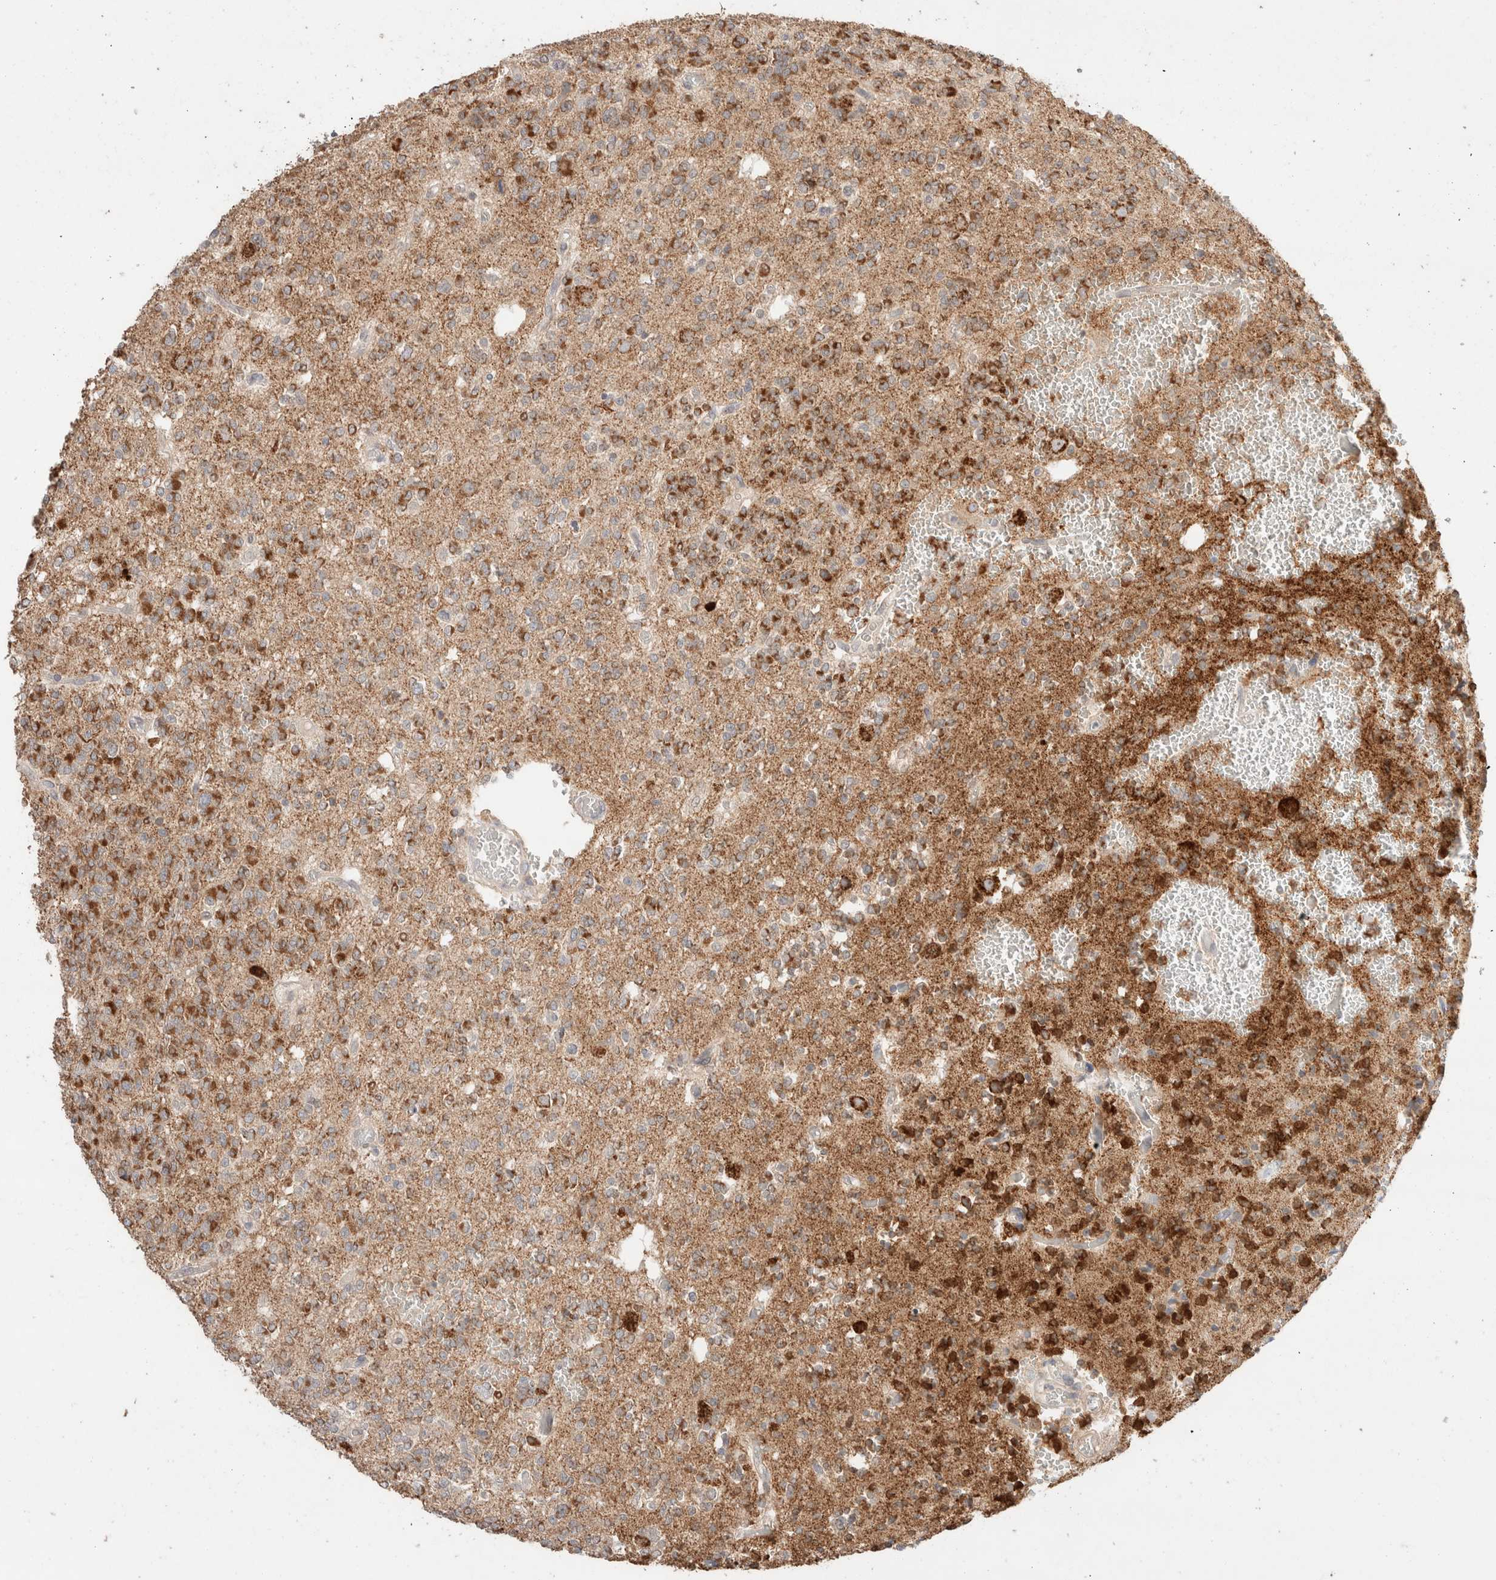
{"staining": {"intensity": "moderate", "quantity": ">75%", "location": "cytoplasmic/membranous"}, "tissue": "glioma", "cell_type": "Tumor cells", "image_type": "cancer", "snomed": [{"axis": "morphology", "description": "Glioma, malignant, Low grade"}, {"axis": "topography", "description": "Brain"}], "caption": "IHC of malignant low-grade glioma shows medium levels of moderate cytoplasmic/membranous positivity in approximately >75% of tumor cells.", "gene": "TRIM41", "patient": {"sex": "male", "age": 38}}